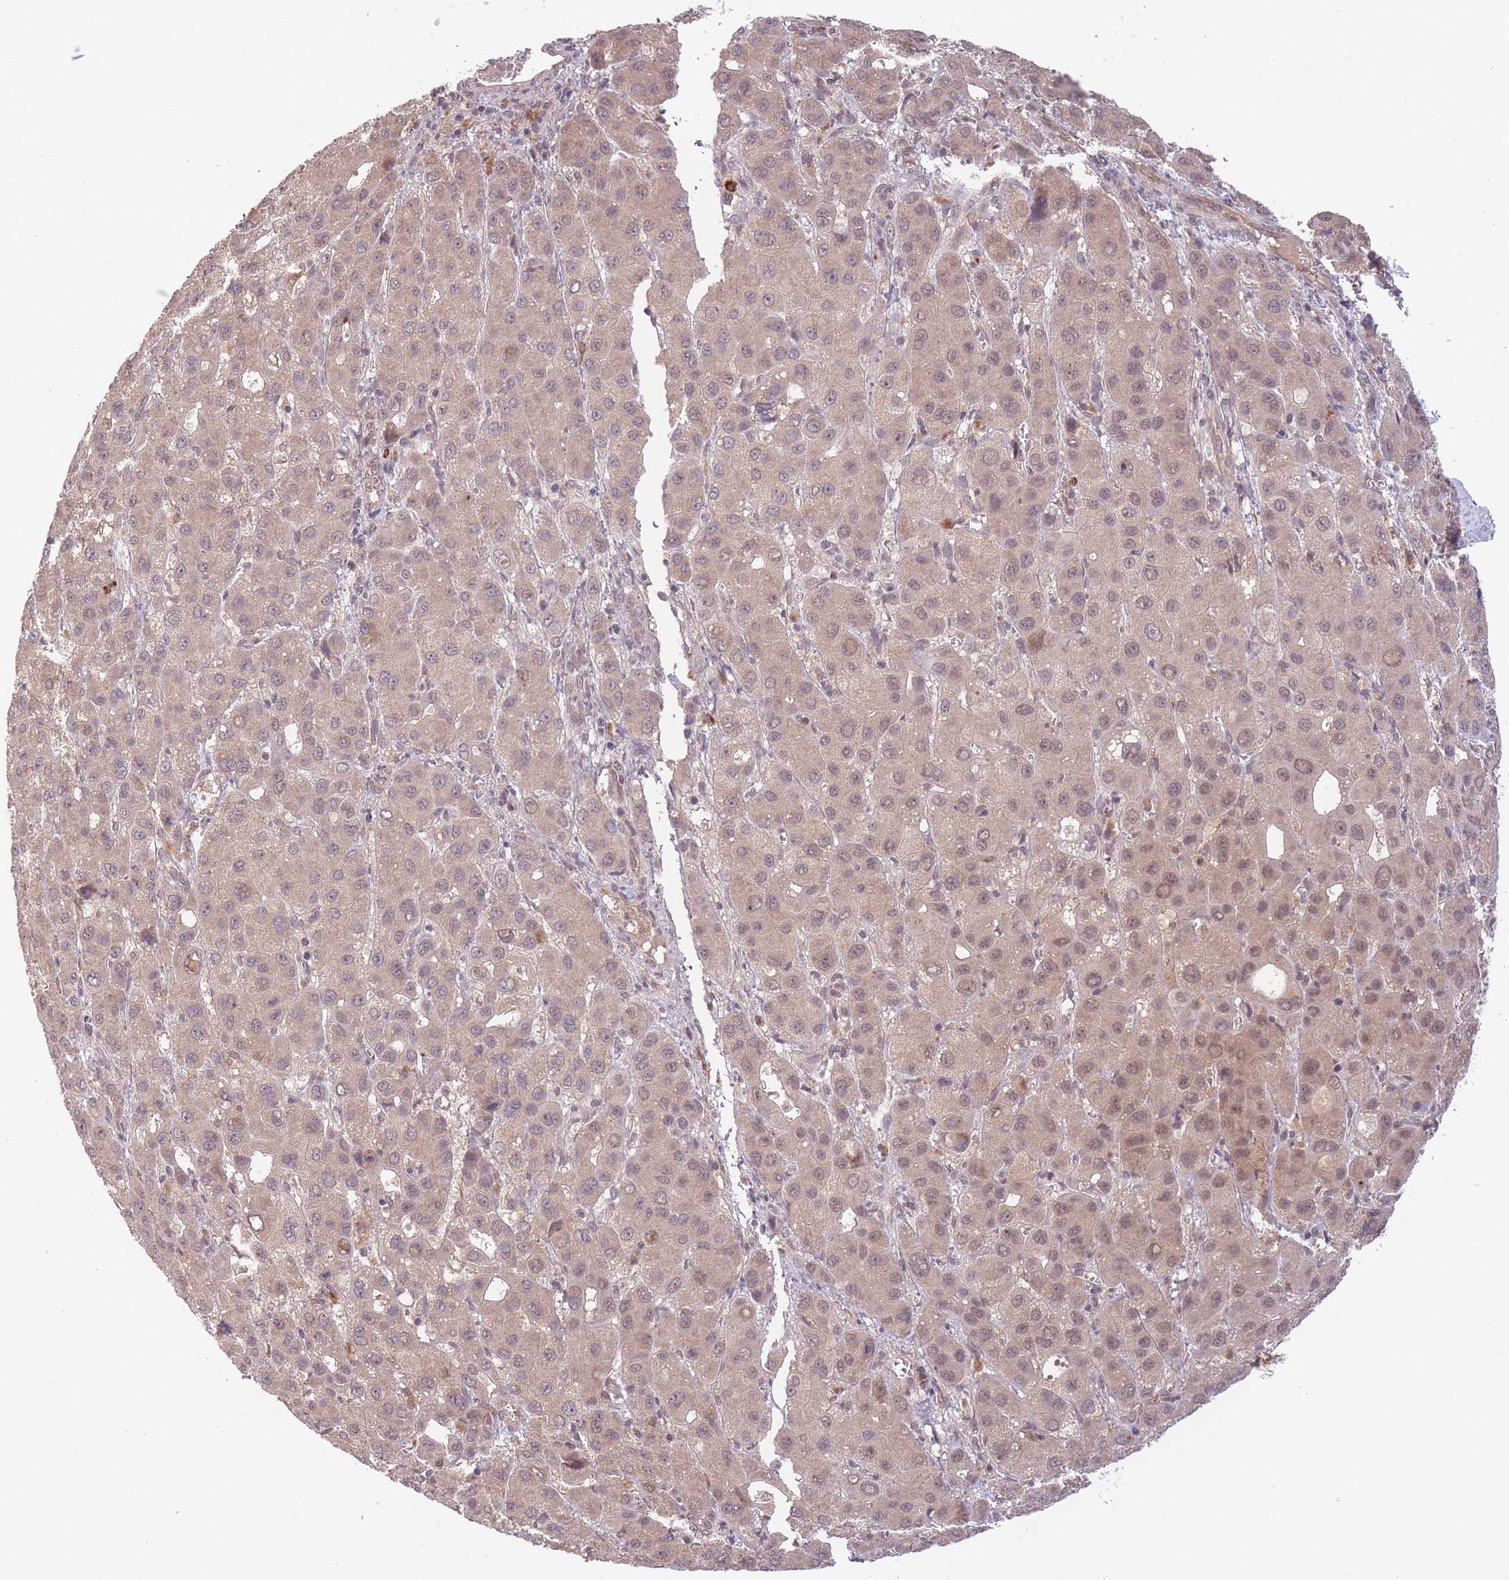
{"staining": {"intensity": "weak", "quantity": ">75%", "location": "cytoplasmic/membranous,nuclear"}, "tissue": "liver cancer", "cell_type": "Tumor cells", "image_type": "cancer", "snomed": [{"axis": "morphology", "description": "Carcinoma, Hepatocellular, NOS"}, {"axis": "topography", "description": "Liver"}], "caption": "High-power microscopy captured an IHC histopathology image of liver cancer (hepatocellular carcinoma), revealing weak cytoplasmic/membranous and nuclear expression in about >75% of tumor cells.", "gene": "SMC6", "patient": {"sex": "male", "age": 55}}